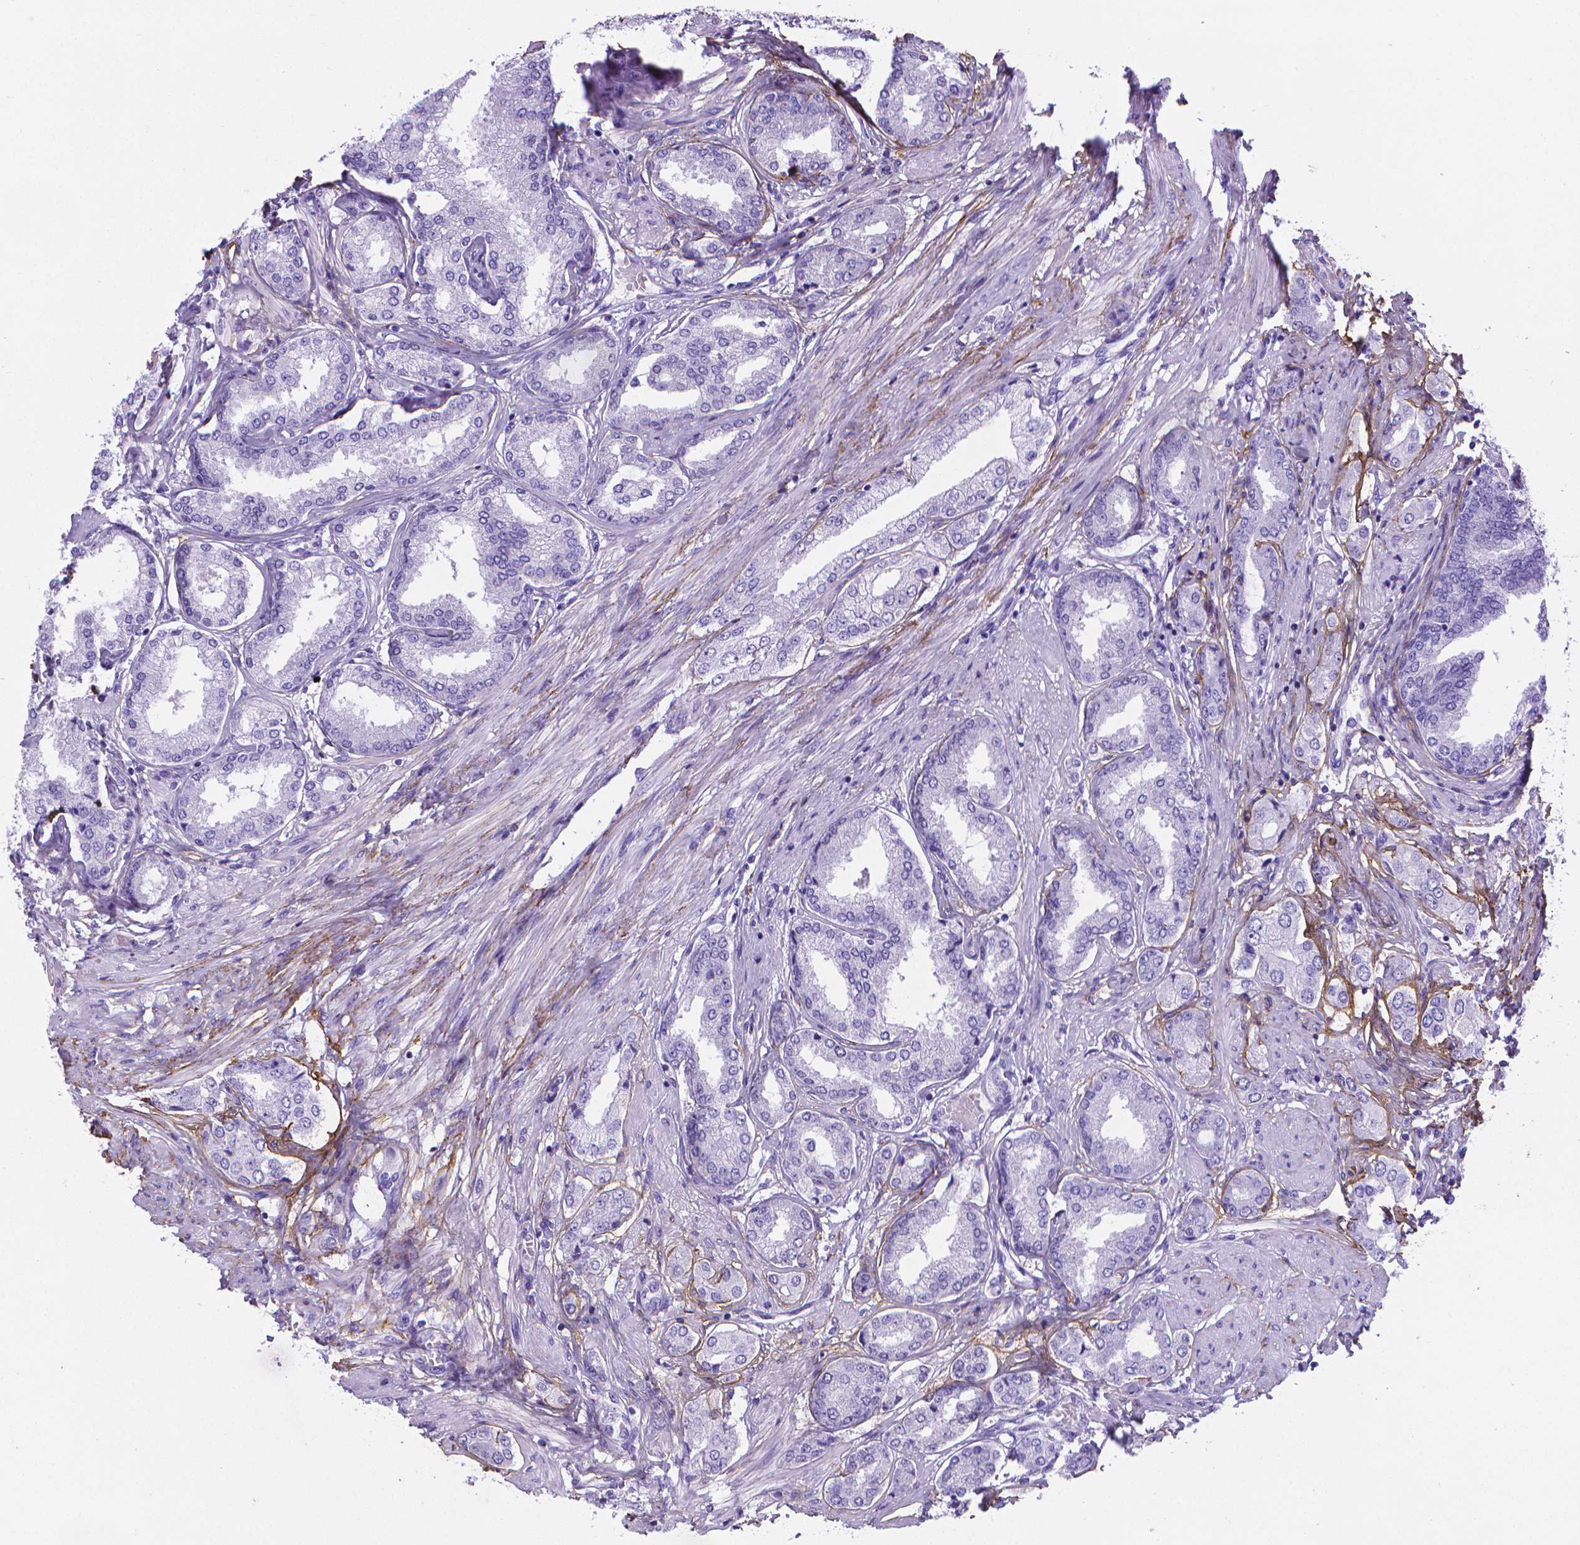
{"staining": {"intensity": "negative", "quantity": "none", "location": "none"}, "tissue": "prostate cancer", "cell_type": "Tumor cells", "image_type": "cancer", "snomed": [{"axis": "morphology", "description": "Adenocarcinoma, NOS"}, {"axis": "topography", "description": "Prostate"}], "caption": "DAB (3,3'-diaminobenzidine) immunohistochemical staining of human prostate cancer demonstrates no significant expression in tumor cells.", "gene": "MFAP2", "patient": {"sex": "male", "age": 63}}